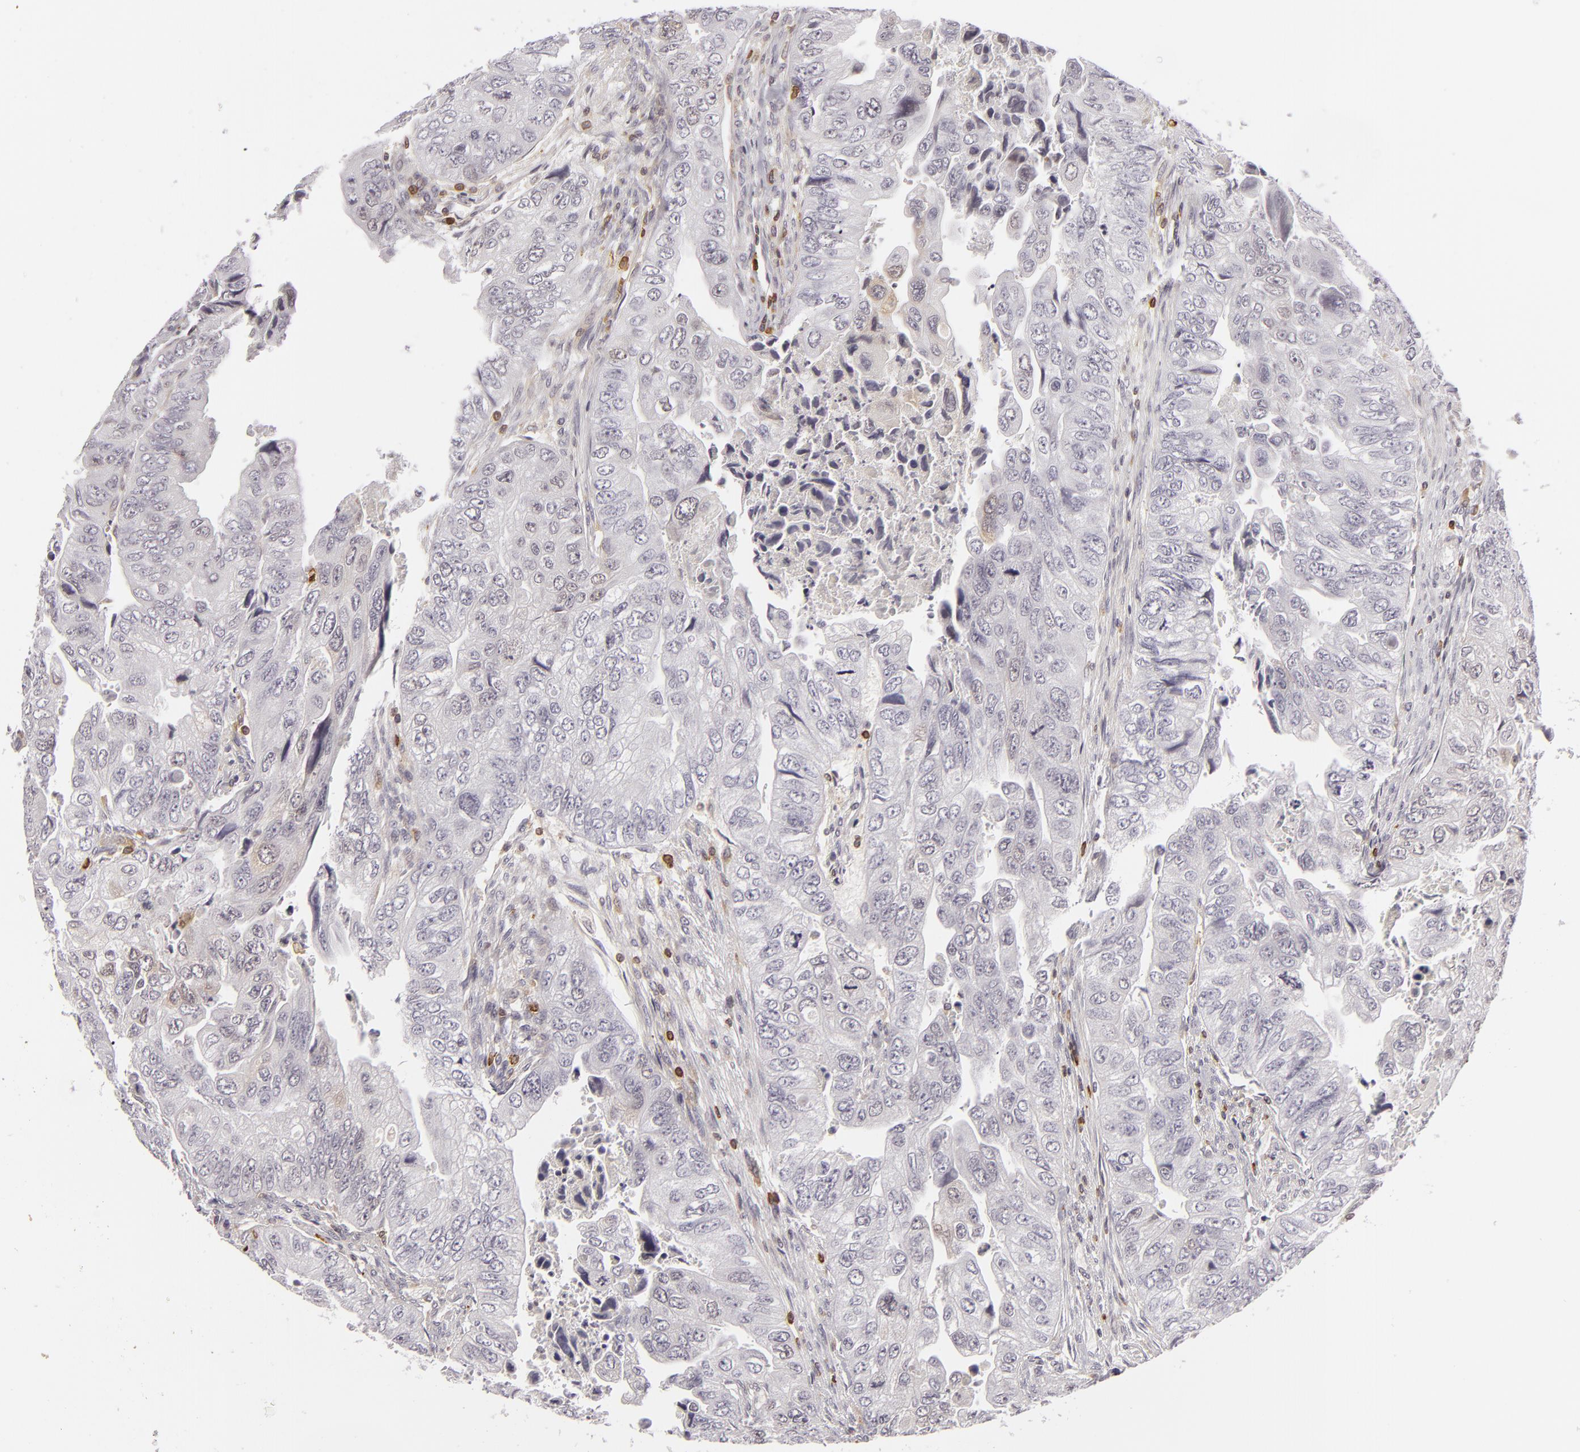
{"staining": {"intensity": "negative", "quantity": "none", "location": "none"}, "tissue": "colorectal cancer", "cell_type": "Tumor cells", "image_type": "cancer", "snomed": [{"axis": "morphology", "description": "Adenocarcinoma, NOS"}, {"axis": "topography", "description": "Colon"}], "caption": "Colorectal cancer (adenocarcinoma) was stained to show a protein in brown. There is no significant positivity in tumor cells.", "gene": "APOBEC3G", "patient": {"sex": "female", "age": 11}}